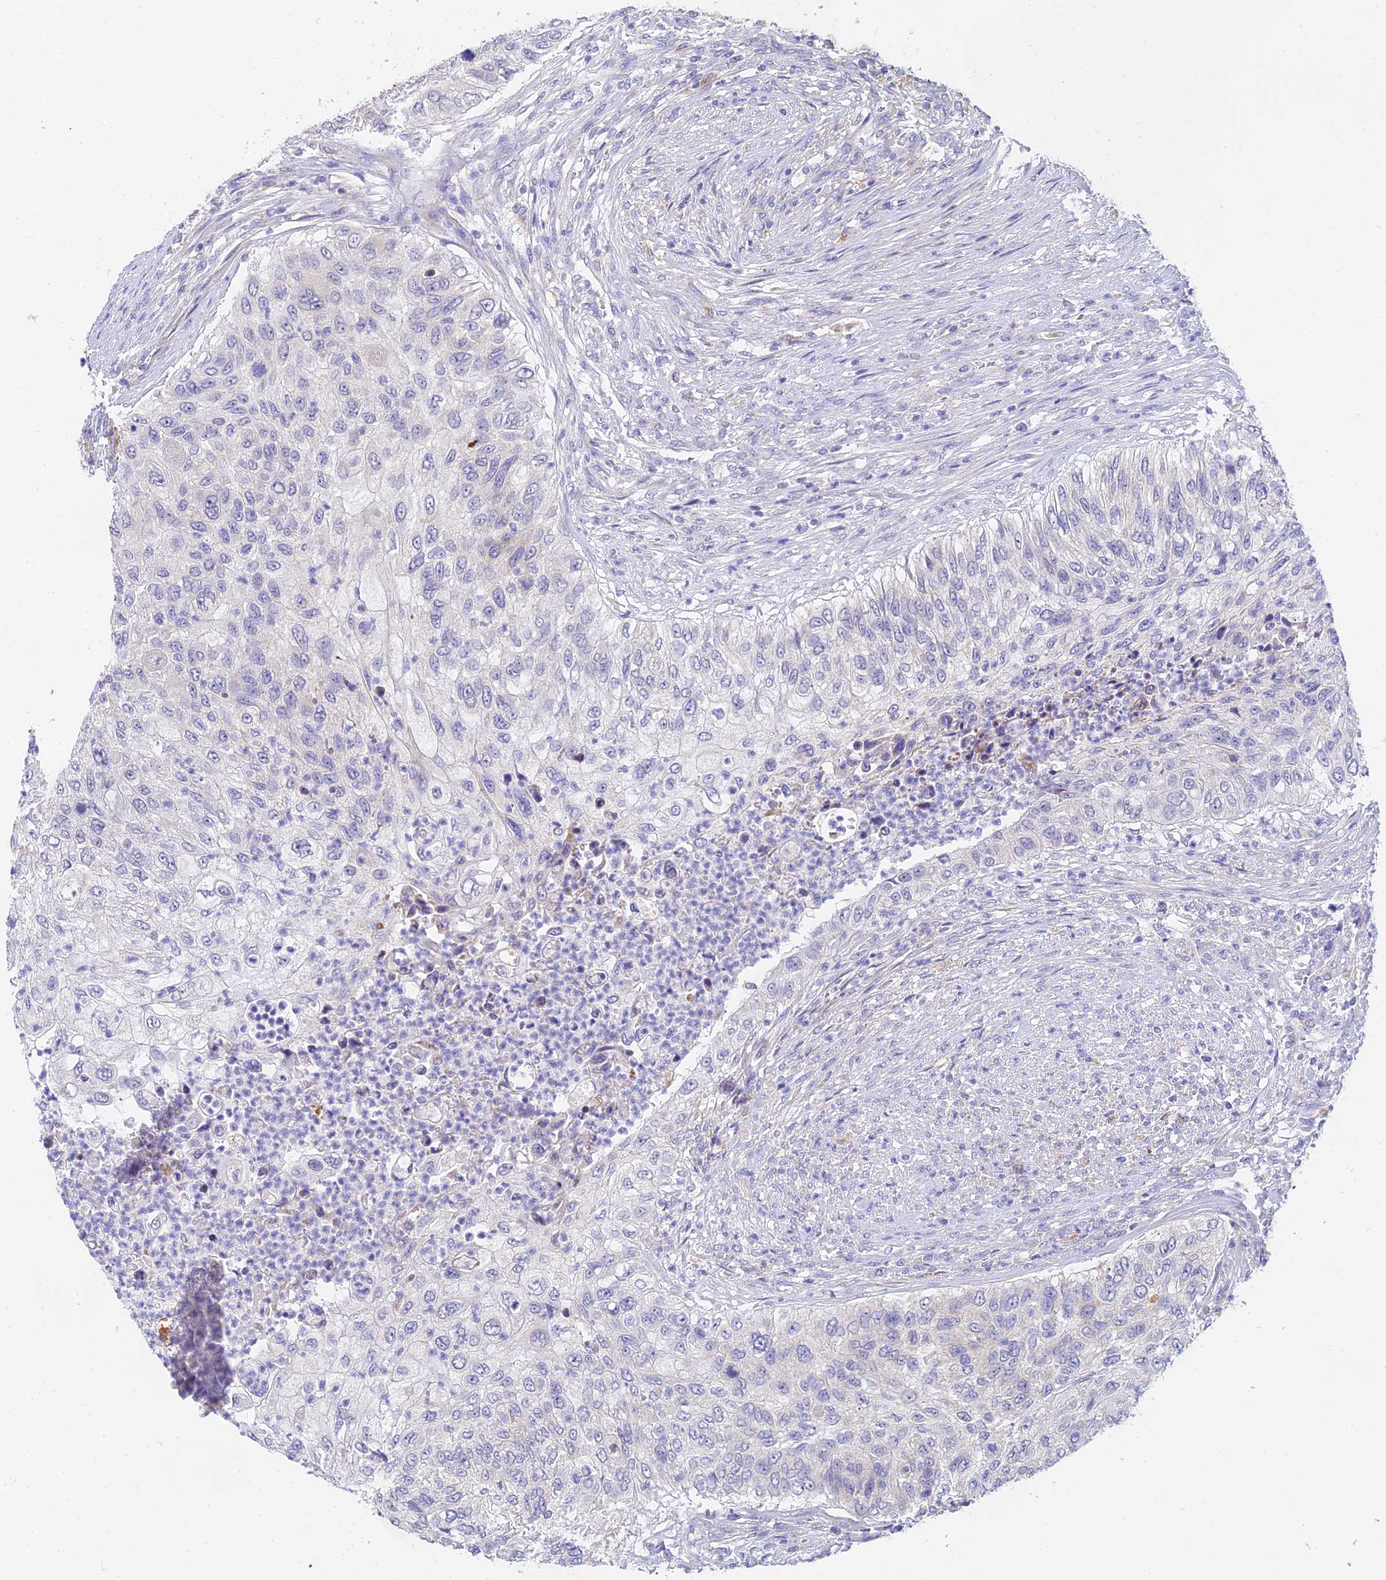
{"staining": {"intensity": "negative", "quantity": "none", "location": "none"}, "tissue": "urothelial cancer", "cell_type": "Tumor cells", "image_type": "cancer", "snomed": [{"axis": "morphology", "description": "Urothelial carcinoma, High grade"}, {"axis": "topography", "description": "Urinary bladder"}], "caption": "High power microscopy micrograph of an immunohistochemistry image of urothelial cancer, revealing no significant expression in tumor cells.", "gene": "PPP2R2C", "patient": {"sex": "female", "age": 60}}